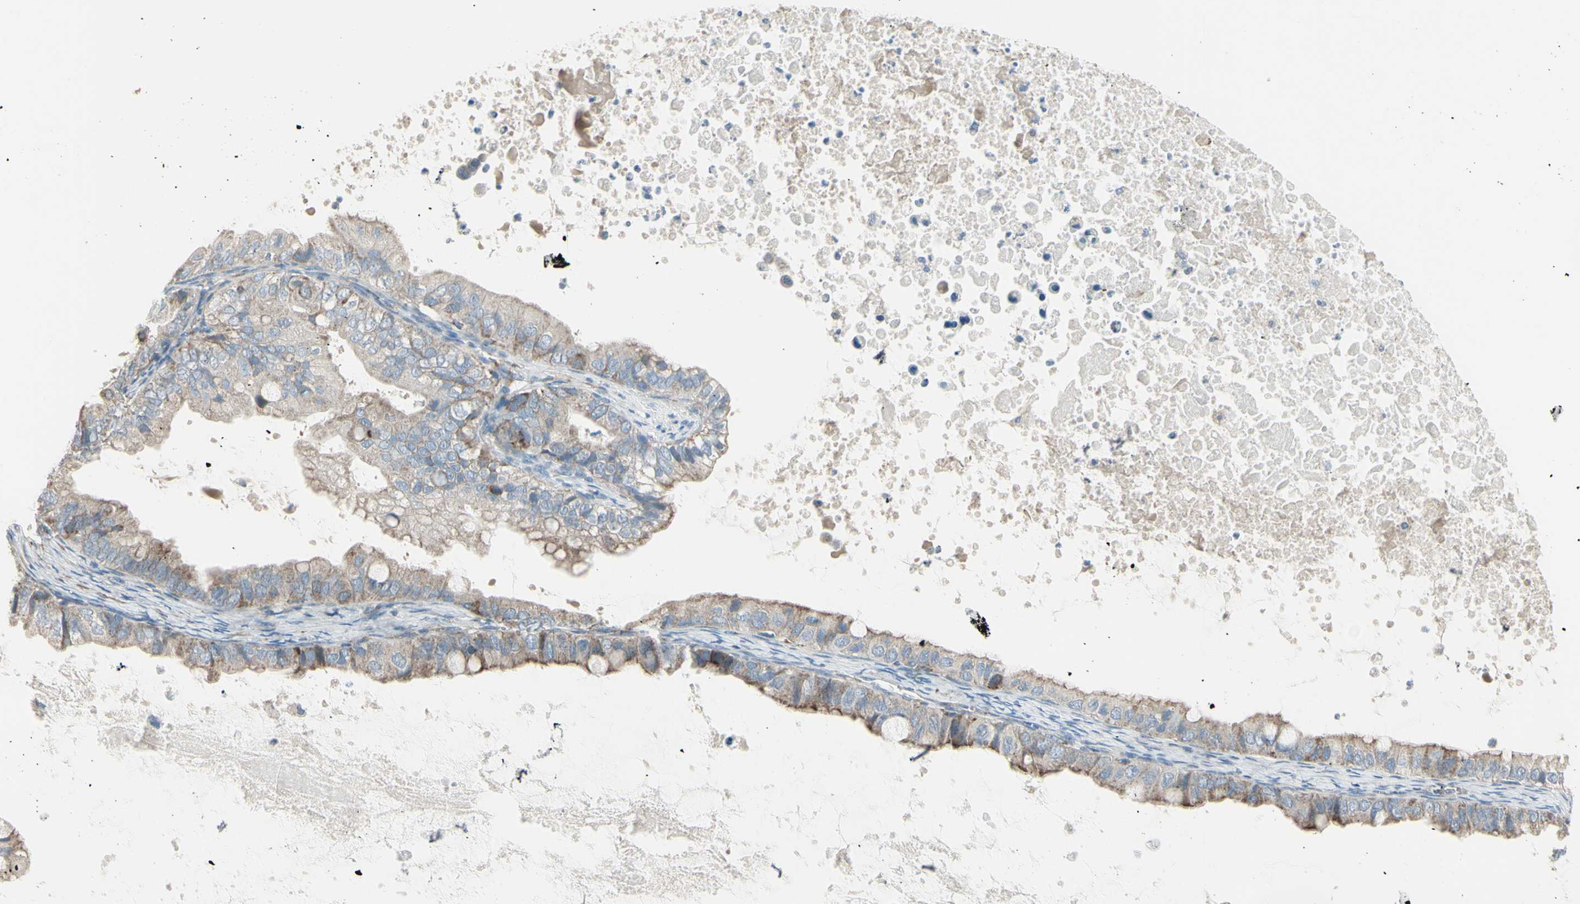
{"staining": {"intensity": "weak", "quantity": "25%-75%", "location": "cytoplasmic/membranous"}, "tissue": "ovarian cancer", "cell_type": "Tumor cells", "image_type": "cancer", "snomed": [{"axis": "morphology", "description": "Cystadenocarcinoma, mucinous, NOS"}, {"axis": "topography", "description": "Ovary"}], "caption": "DAB immunohistochemical staining of ovarian cancer (mucinous cystadenocarcinoma) shows weak cytoplasmic/membranous protein positivity in approximately 25%-75% of tumor cells.", "gene": "FAM171B", "patient": {"sex": "female", "age": 80}}